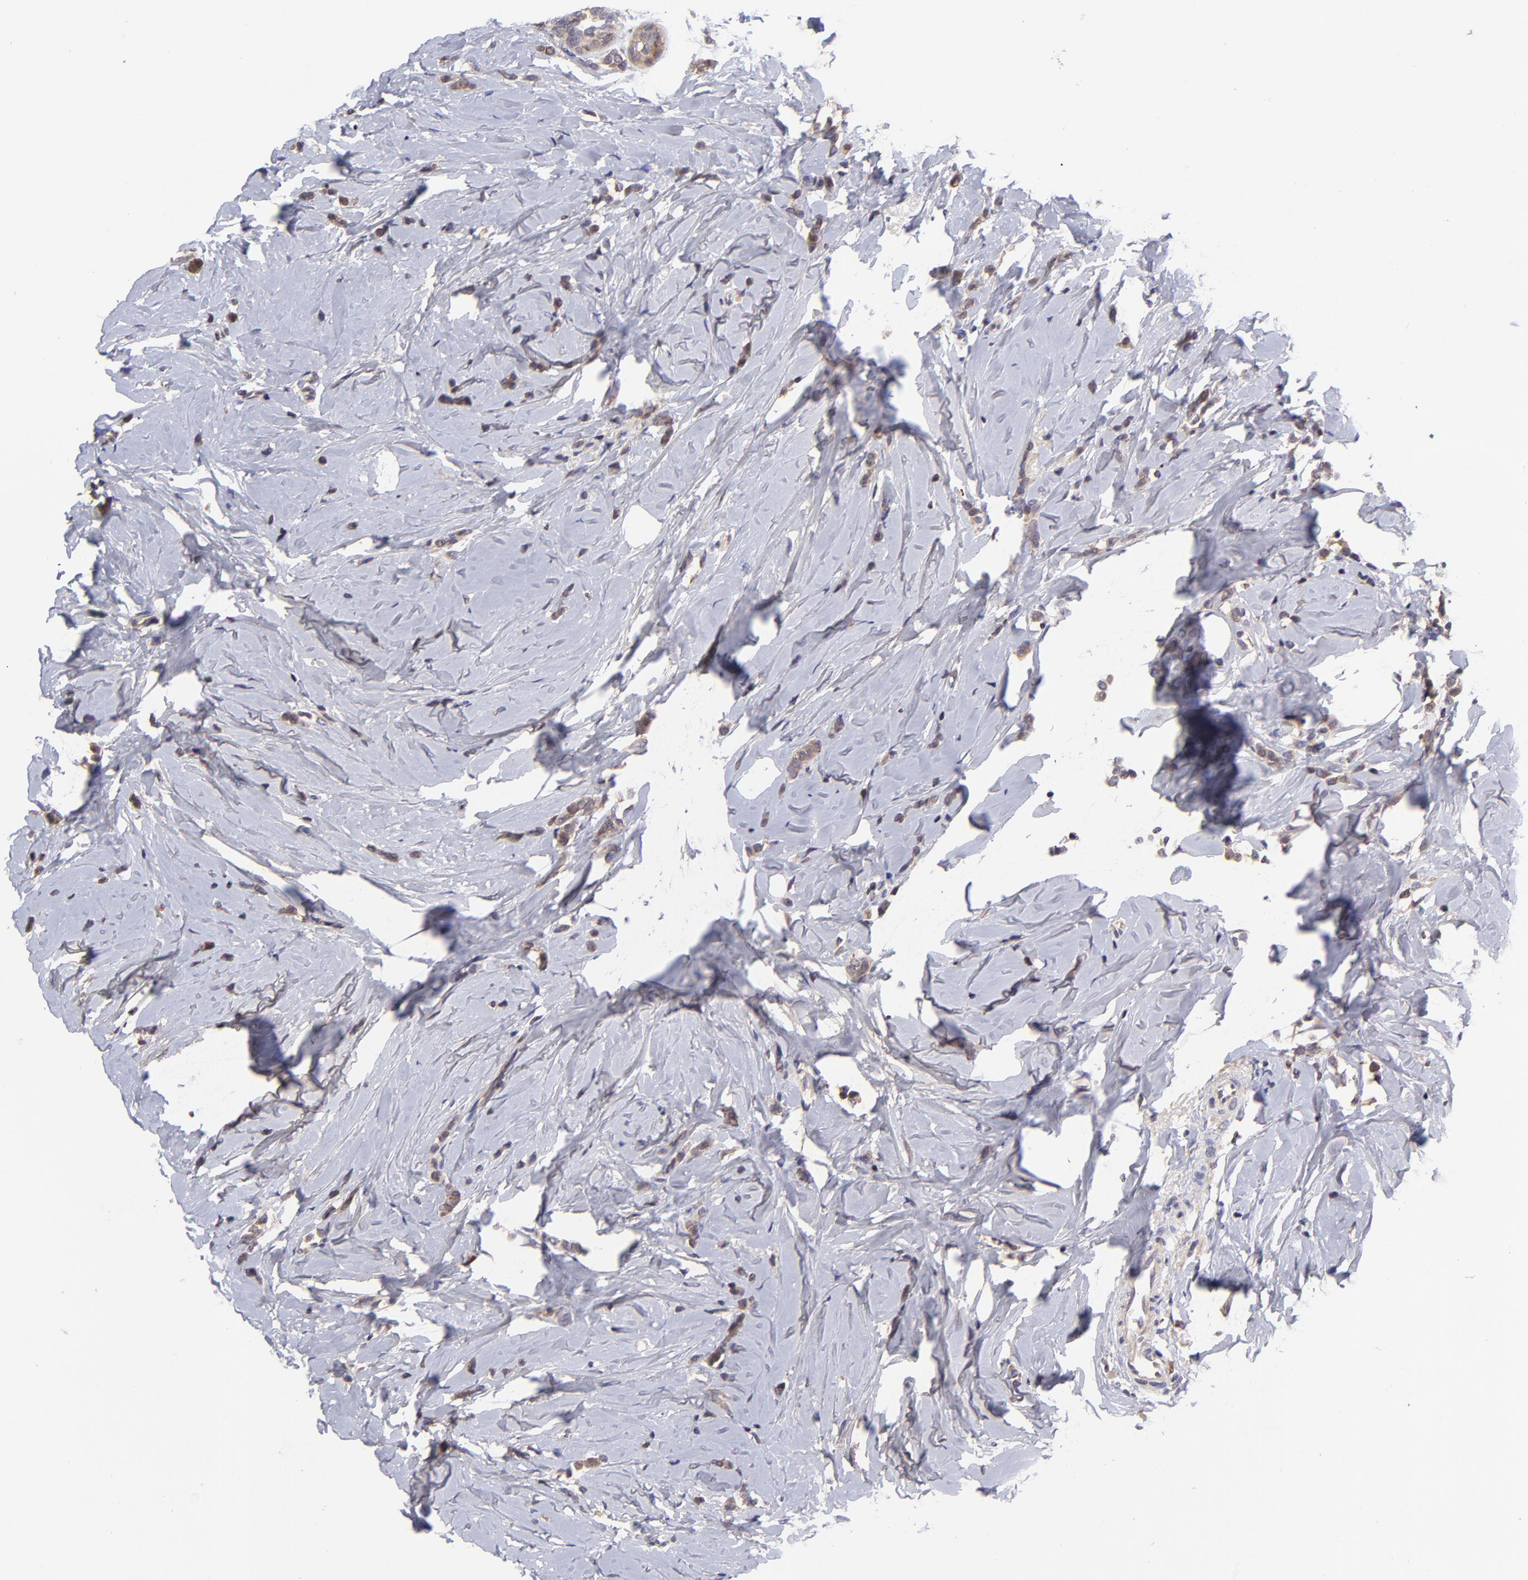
{"staining": {"intensity": "weak", "quantity": ">75%", "location": "cytoplasmic/membranous"}, "tissue": "breast cancer", "cell_type": "Tumor cells", "image_type": "cancer", "snomed": [{"axis": "morphology", "description": "Lobular carcinoma"}, {"axis": "topography", "description": "Breast"}], "caption": "Lobular carcinoma (breast) stained with a brown dye shows weak cytoplasmic/membranous positive staining in about >75% of tumor cells.", "gene": "NSF", "patient": {"sex": "female", "age": 64}}